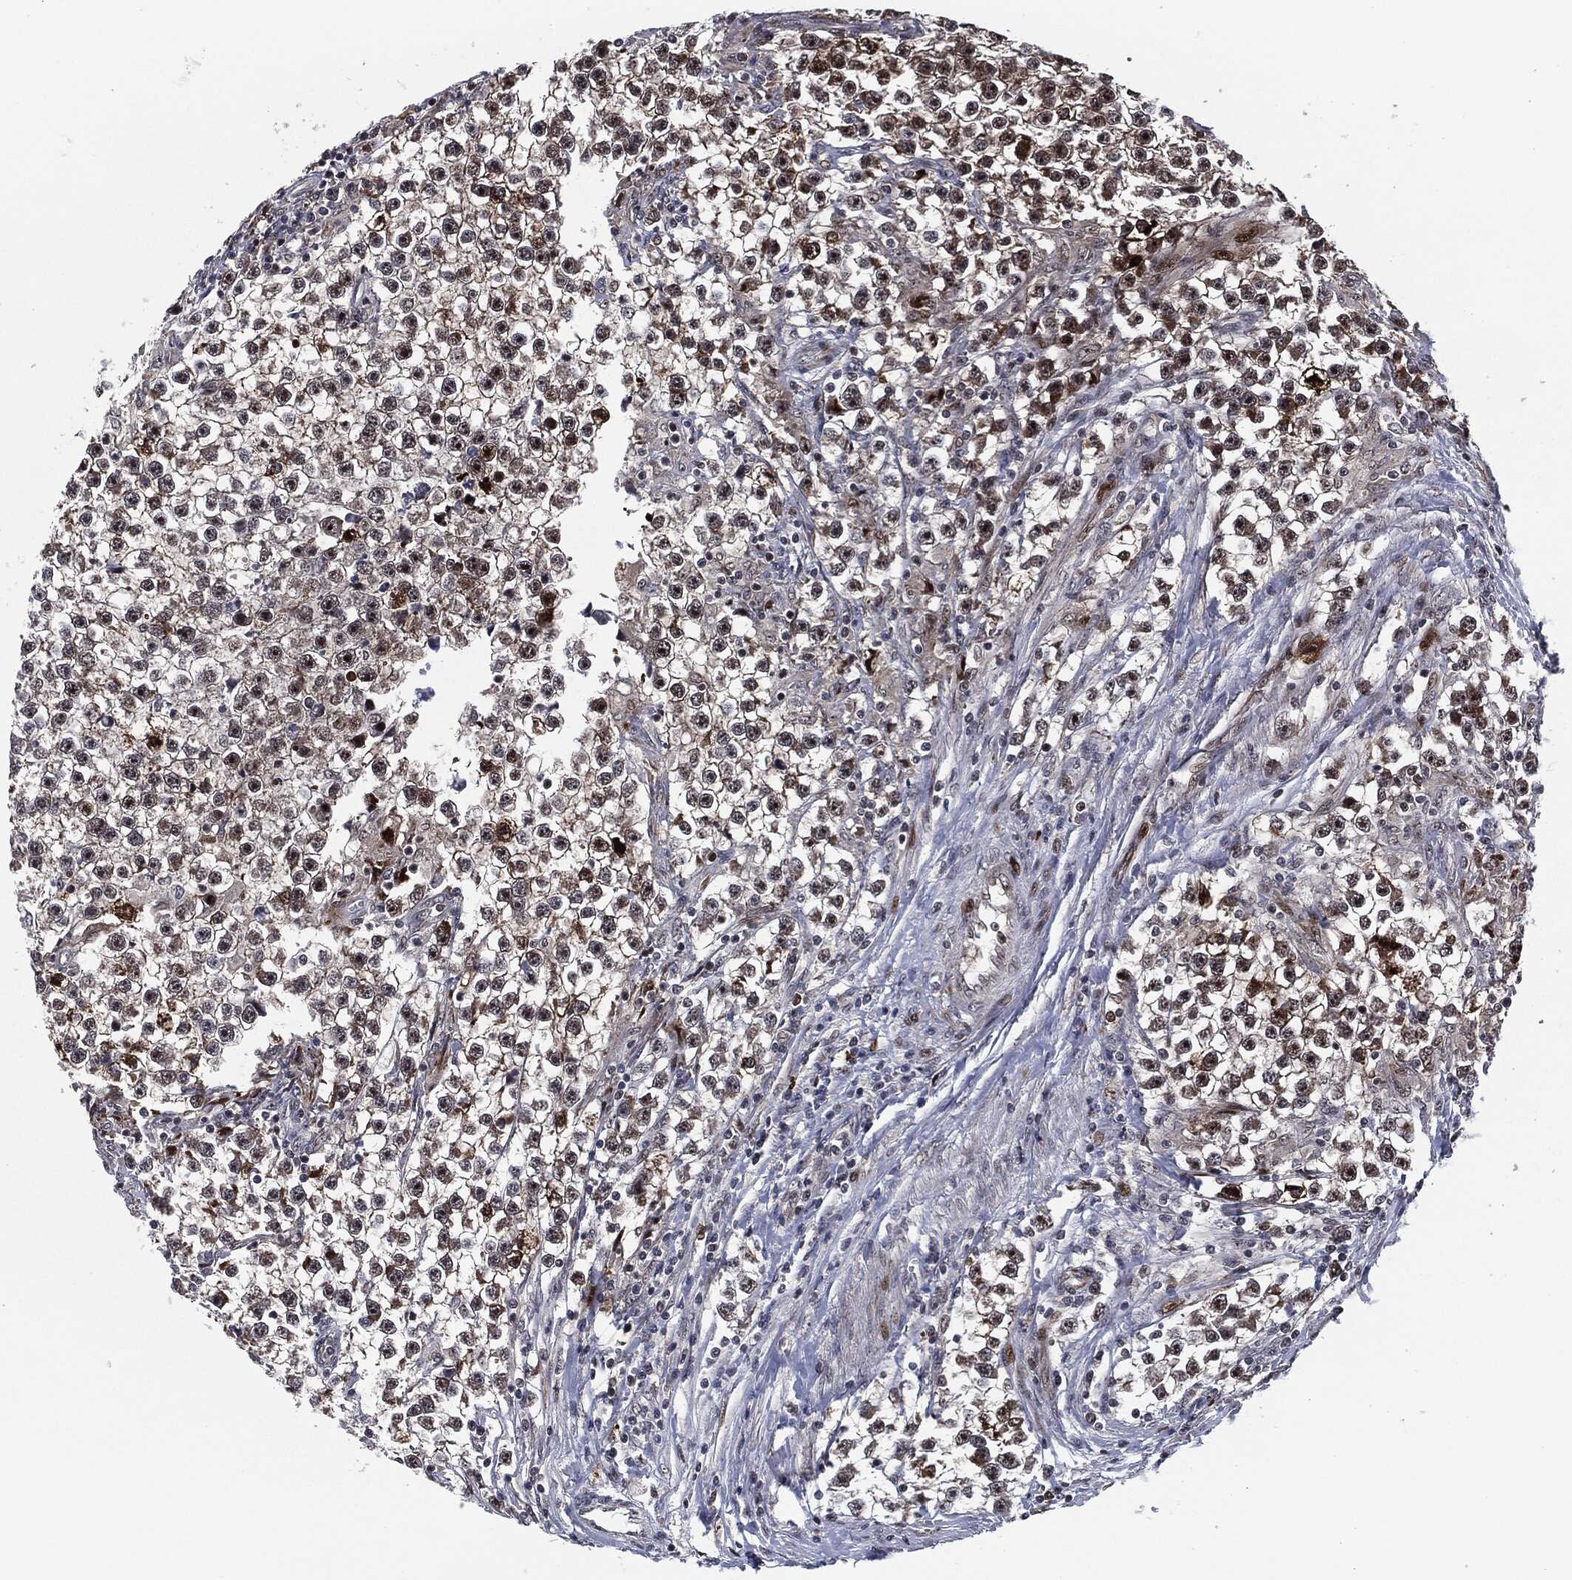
{"staining": {"intensity": "strong", "quantity": "<25%", "location": "nuclear"}, "tissue": "testis cancer", "cell_type": "Tumor cells", "image_type": "cancer", "snomed": [{"axis": "morphology", "description": "Seminoma, NOS"}, {"axis": "topography", "description": "Testis"}], "caption": "The micrograph shows a brown stain indicating the presence of a protein in the nuclear of tumor cells in testis seminoma.", "gene": "AKT2", "patient": {"sex": "male", "age": 59}}